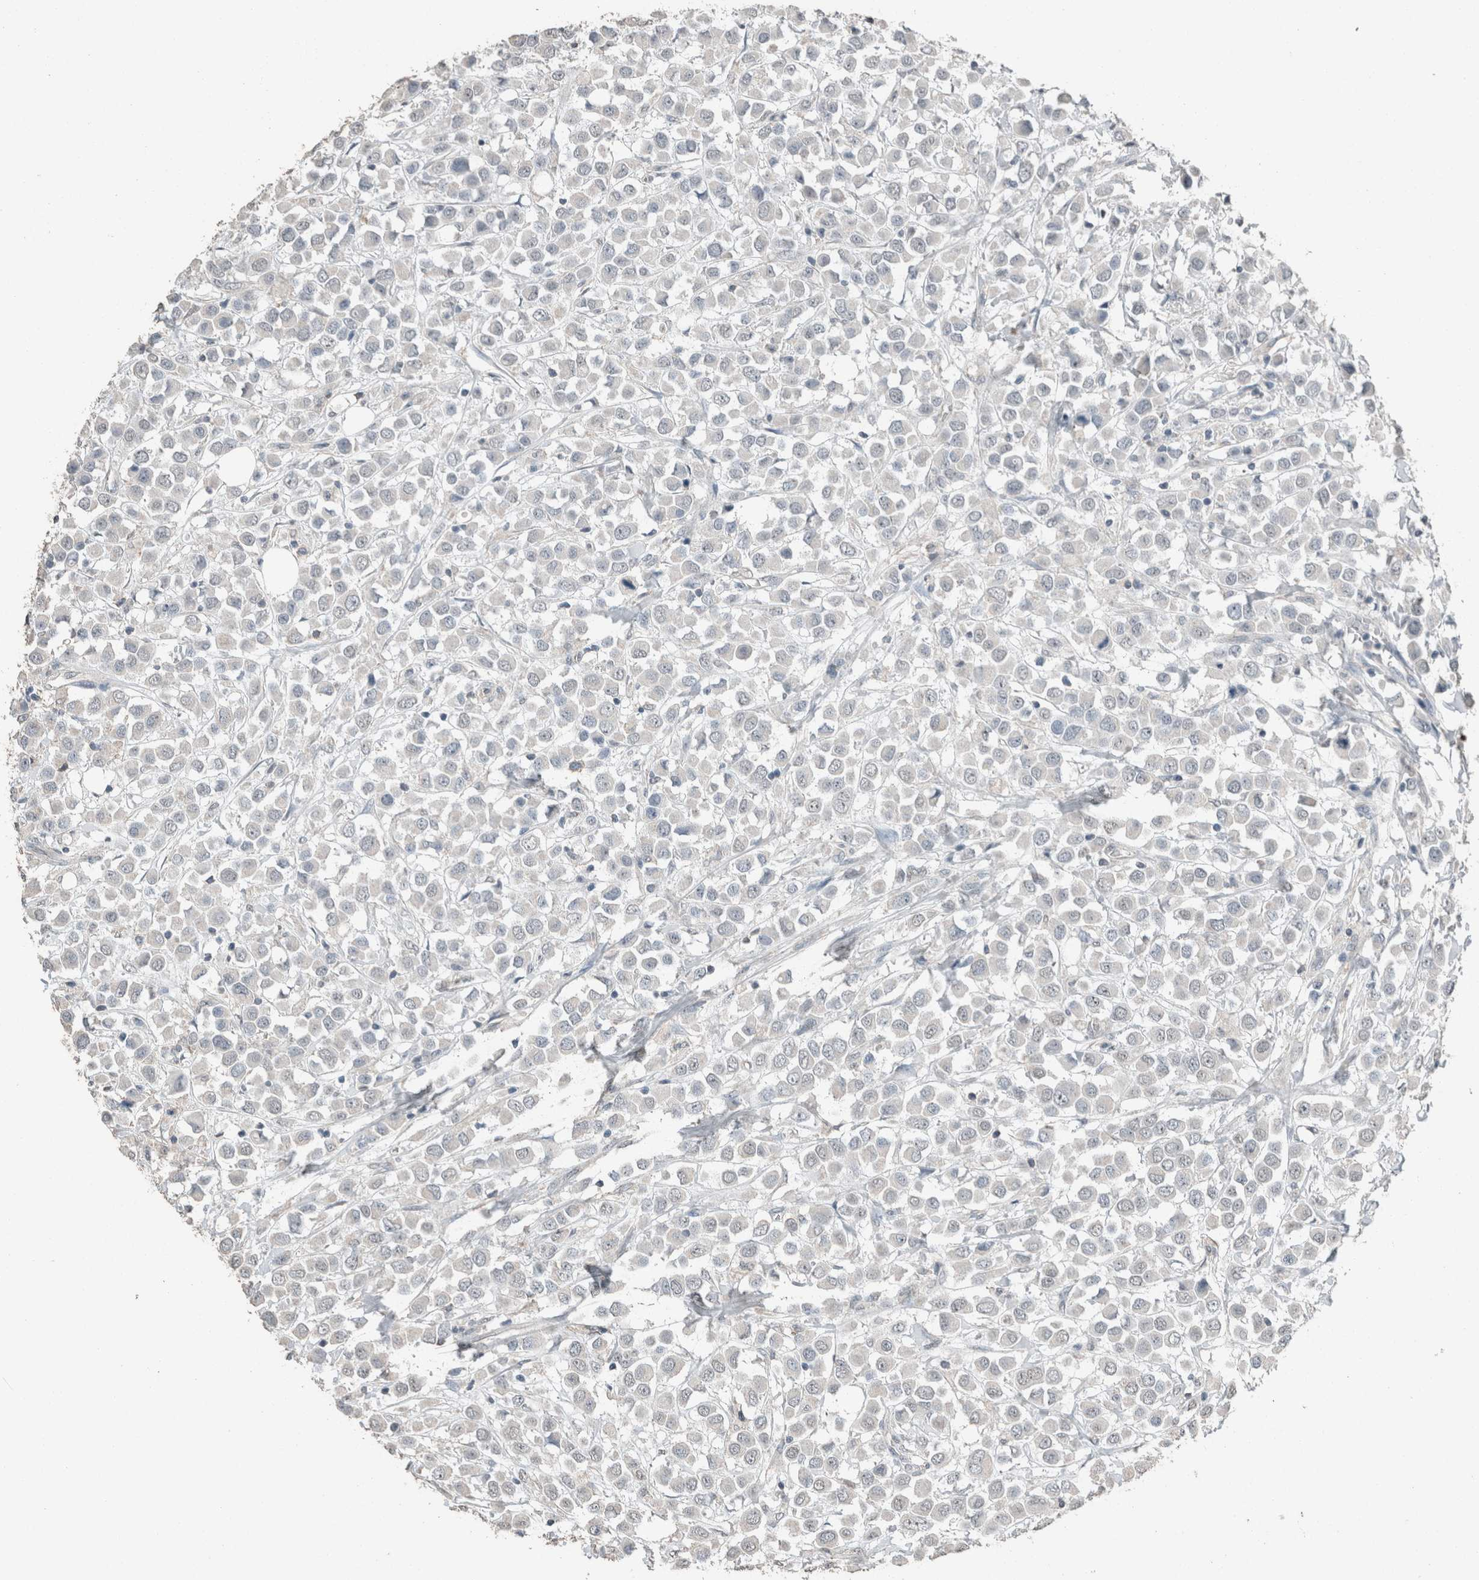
{"staining": {"intensity": "negative", "quantity": "none", "location": "none"}, "tissue": "breast cancer", "cell_type": "Tumor cells", "image_type": "cancer", "snomed": [{"axis": "morphology", "description": "Duct carcinoma"}, {"axis": "topography", "description": "Breast"}], "caption": "A high-resolution photomicrograph shows IHC staining of invasive ductal carcinoma (breast), which exhibits no significant expression in tumor cells.", "gene": "ACVR2B", "patient": {"sex": "female", "age": 61}}